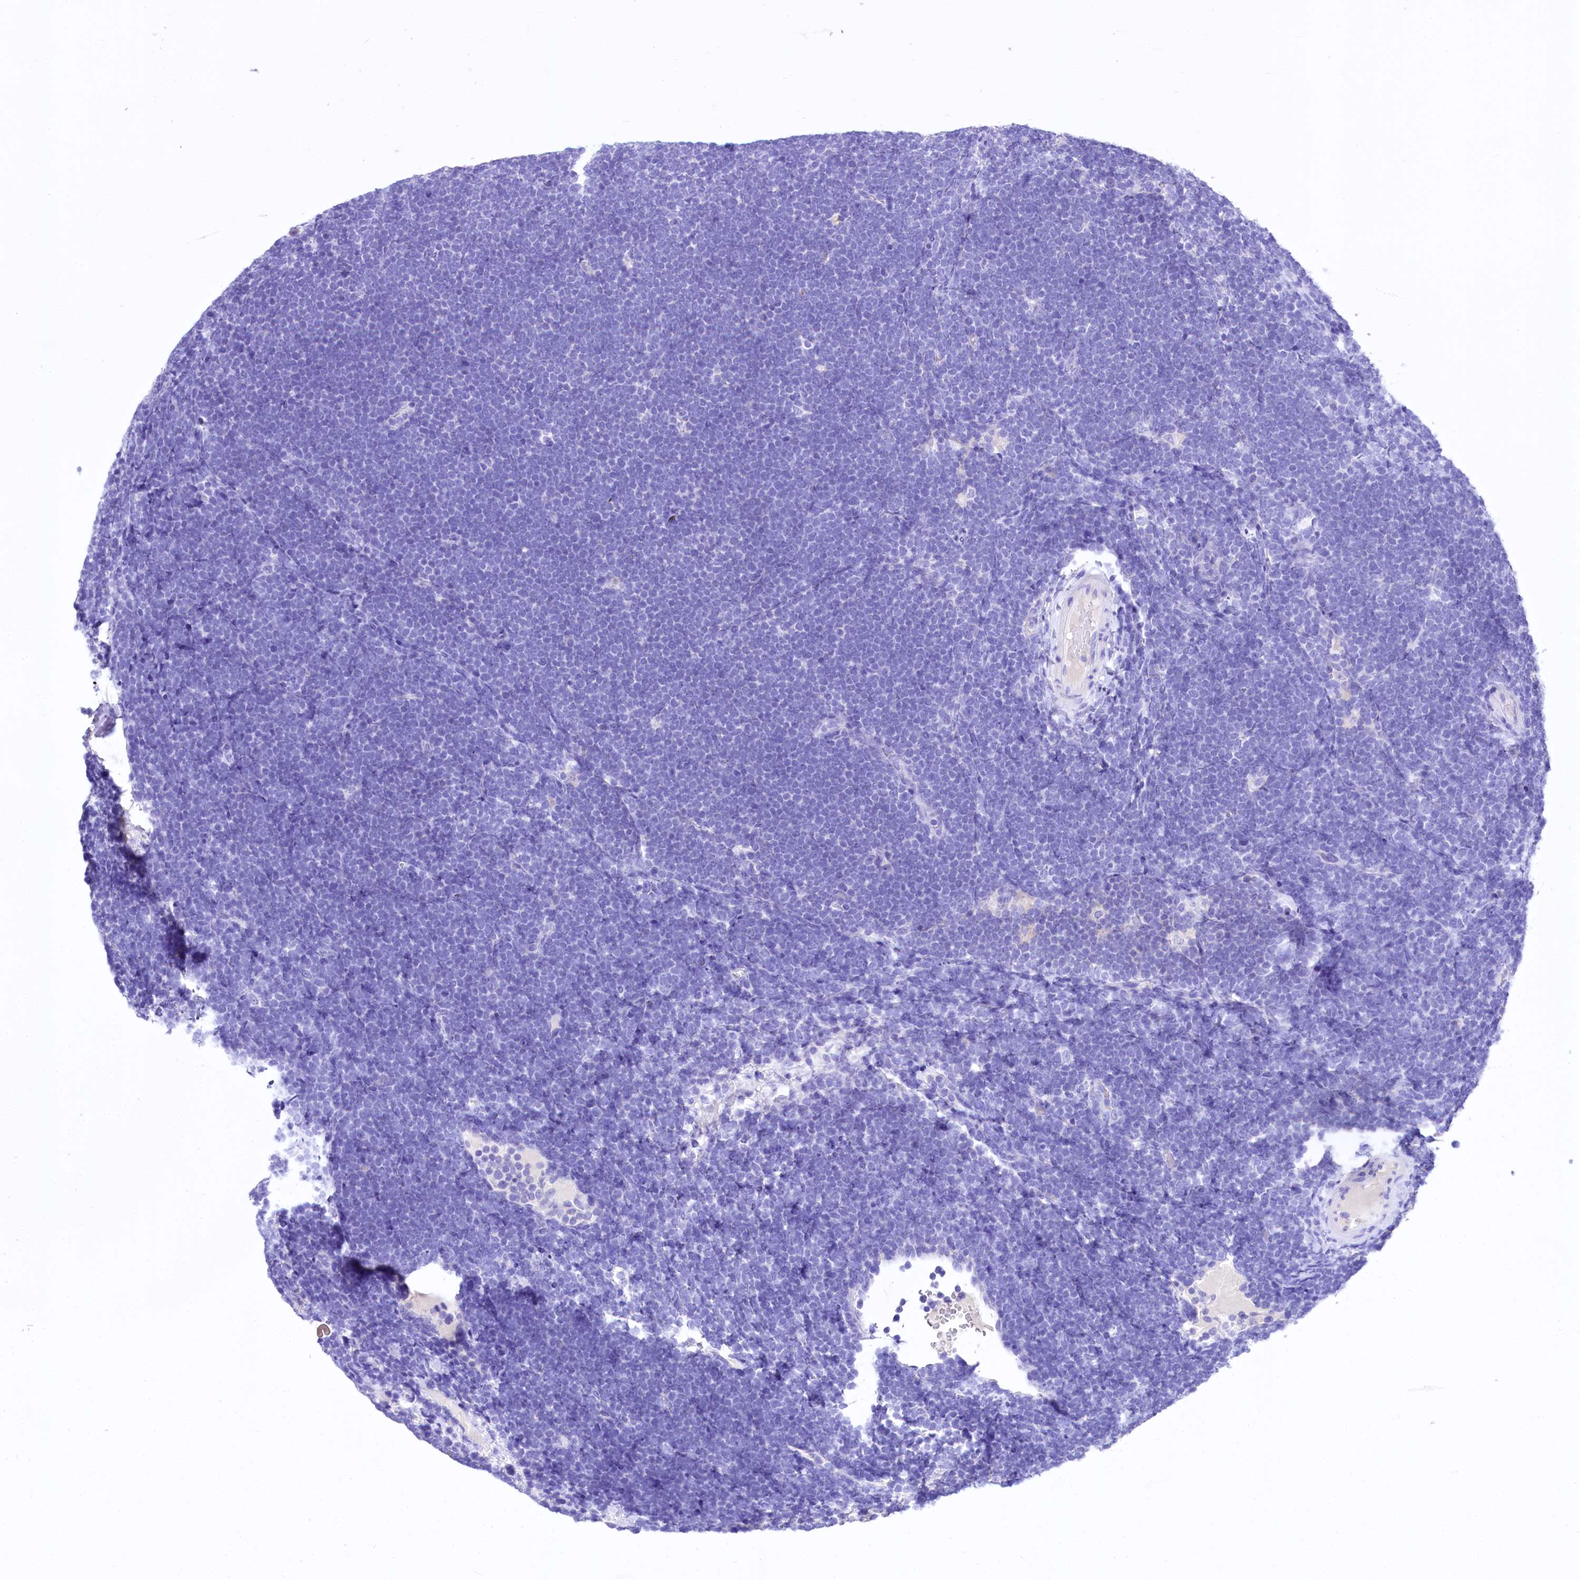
{"staining": {"intensity": "negative", "quantity": "none", "location": "none"}, "tissue": "lymphoma", "cell_type": "Tumor cells", "image_type": "cancer", "snomed": [{"axis": "morphology", "description": "Malignant lymphoma, non-Hodgkin's type, High grade"}, {"axis": "topography", "description": "Lymph node"}], "caption": "Human lymphoma stained for a protein using immunohistochemistry shows no positivity in tumor cells.", "gene": "A2ML1", "patient": {"sex": "male", "age": 13}}